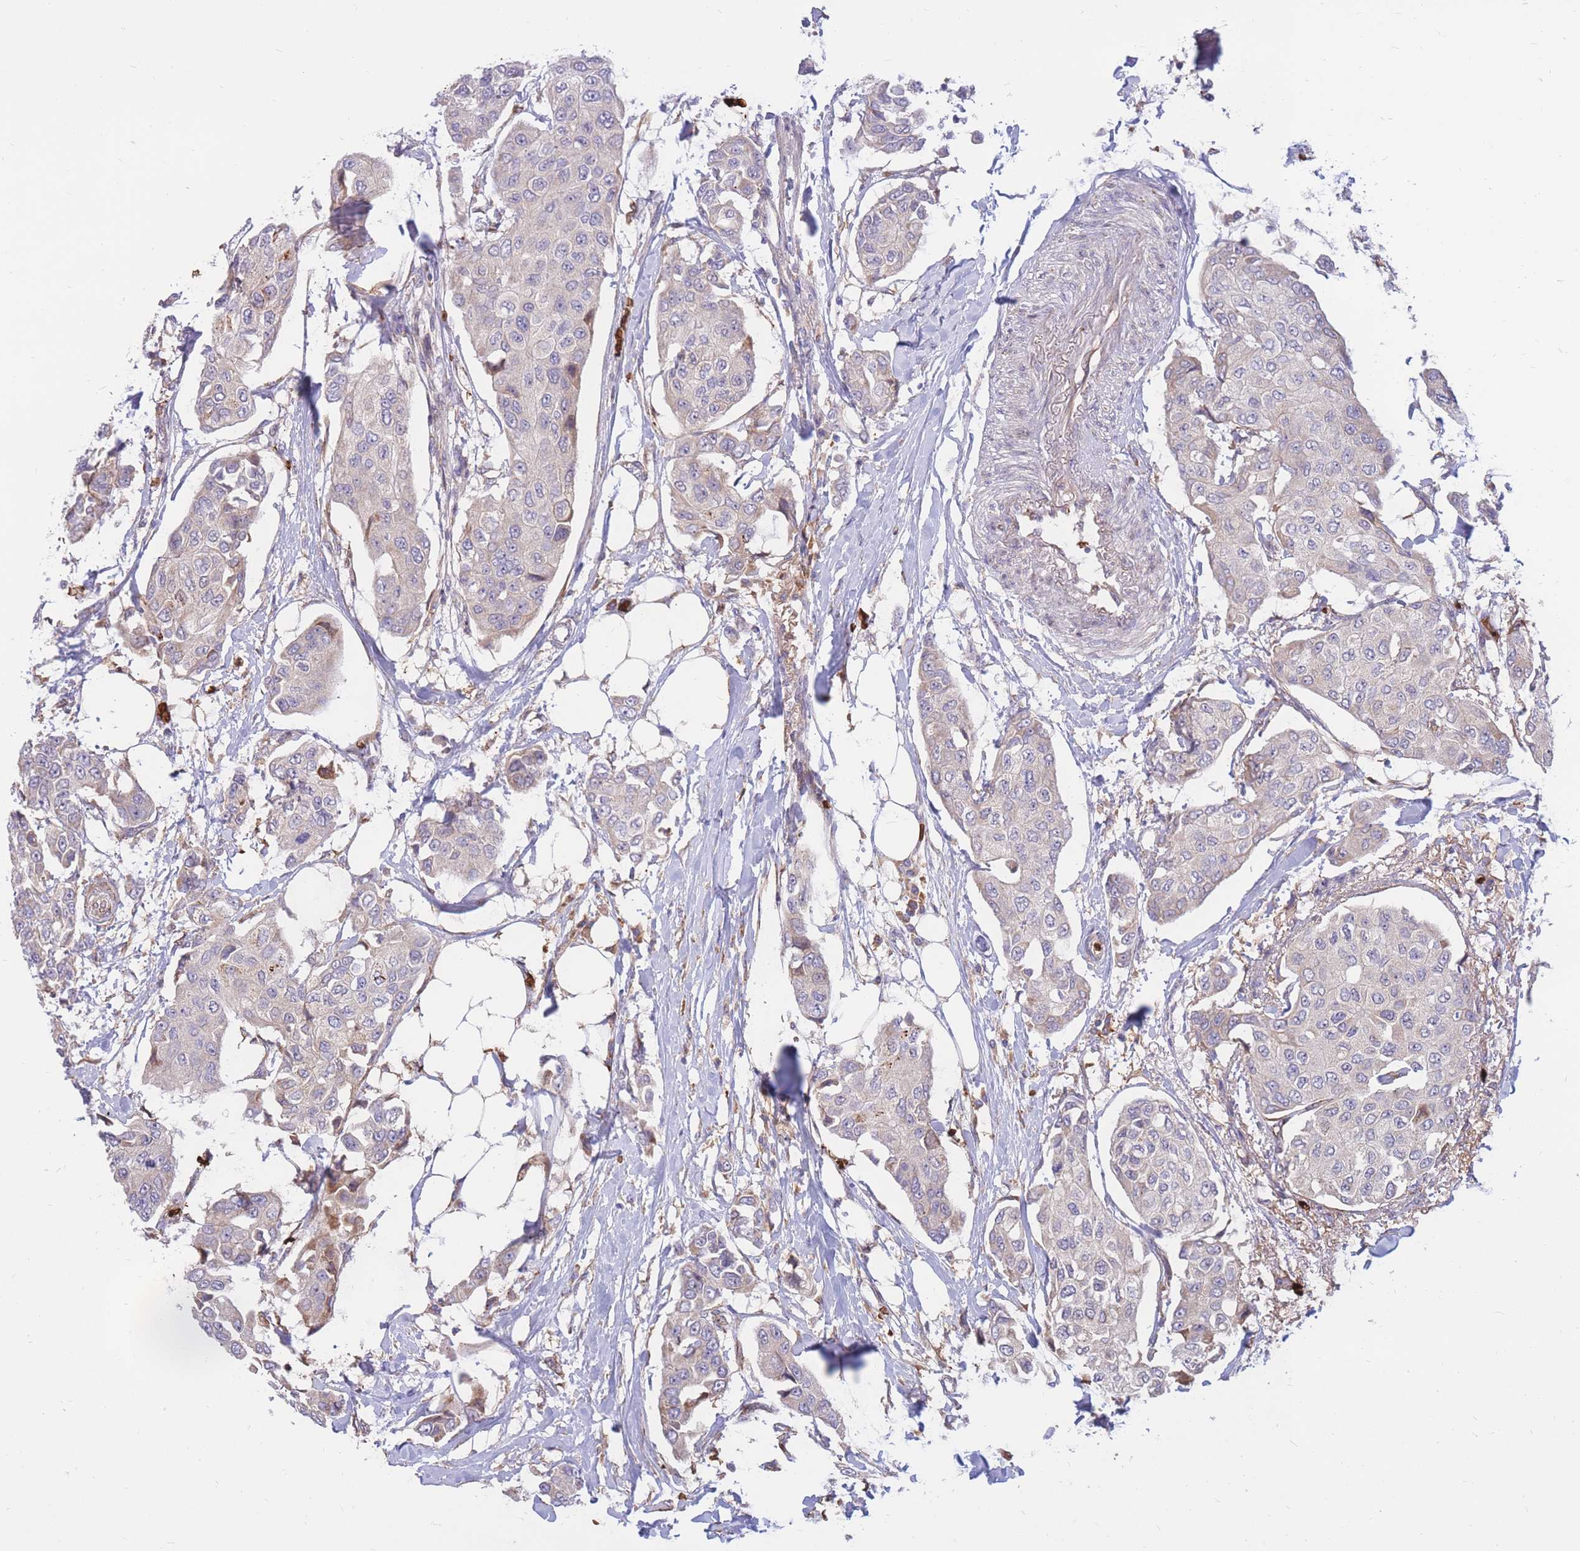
{"staining": {"intensity": "negative", "quantity": "none", "location": "none"}, "tissue": "breast cancer", "cell_type": "Tumor cells", "image_type": "cancer", "snomed": [{"axis": "morphology", "description": "Duct carcinoma"}, {"axis": "topography", "description": "Breast"}], "caption": "Immunohistochemistry (IHC) image of neoplastic tissue: human breast cancer (infiltrating ductal carcinoma) stained with DAB reveals no significant protein expression in tumor cells.", "gene": "ATP10D", "patient": {"sex": "female", "age": 80}}